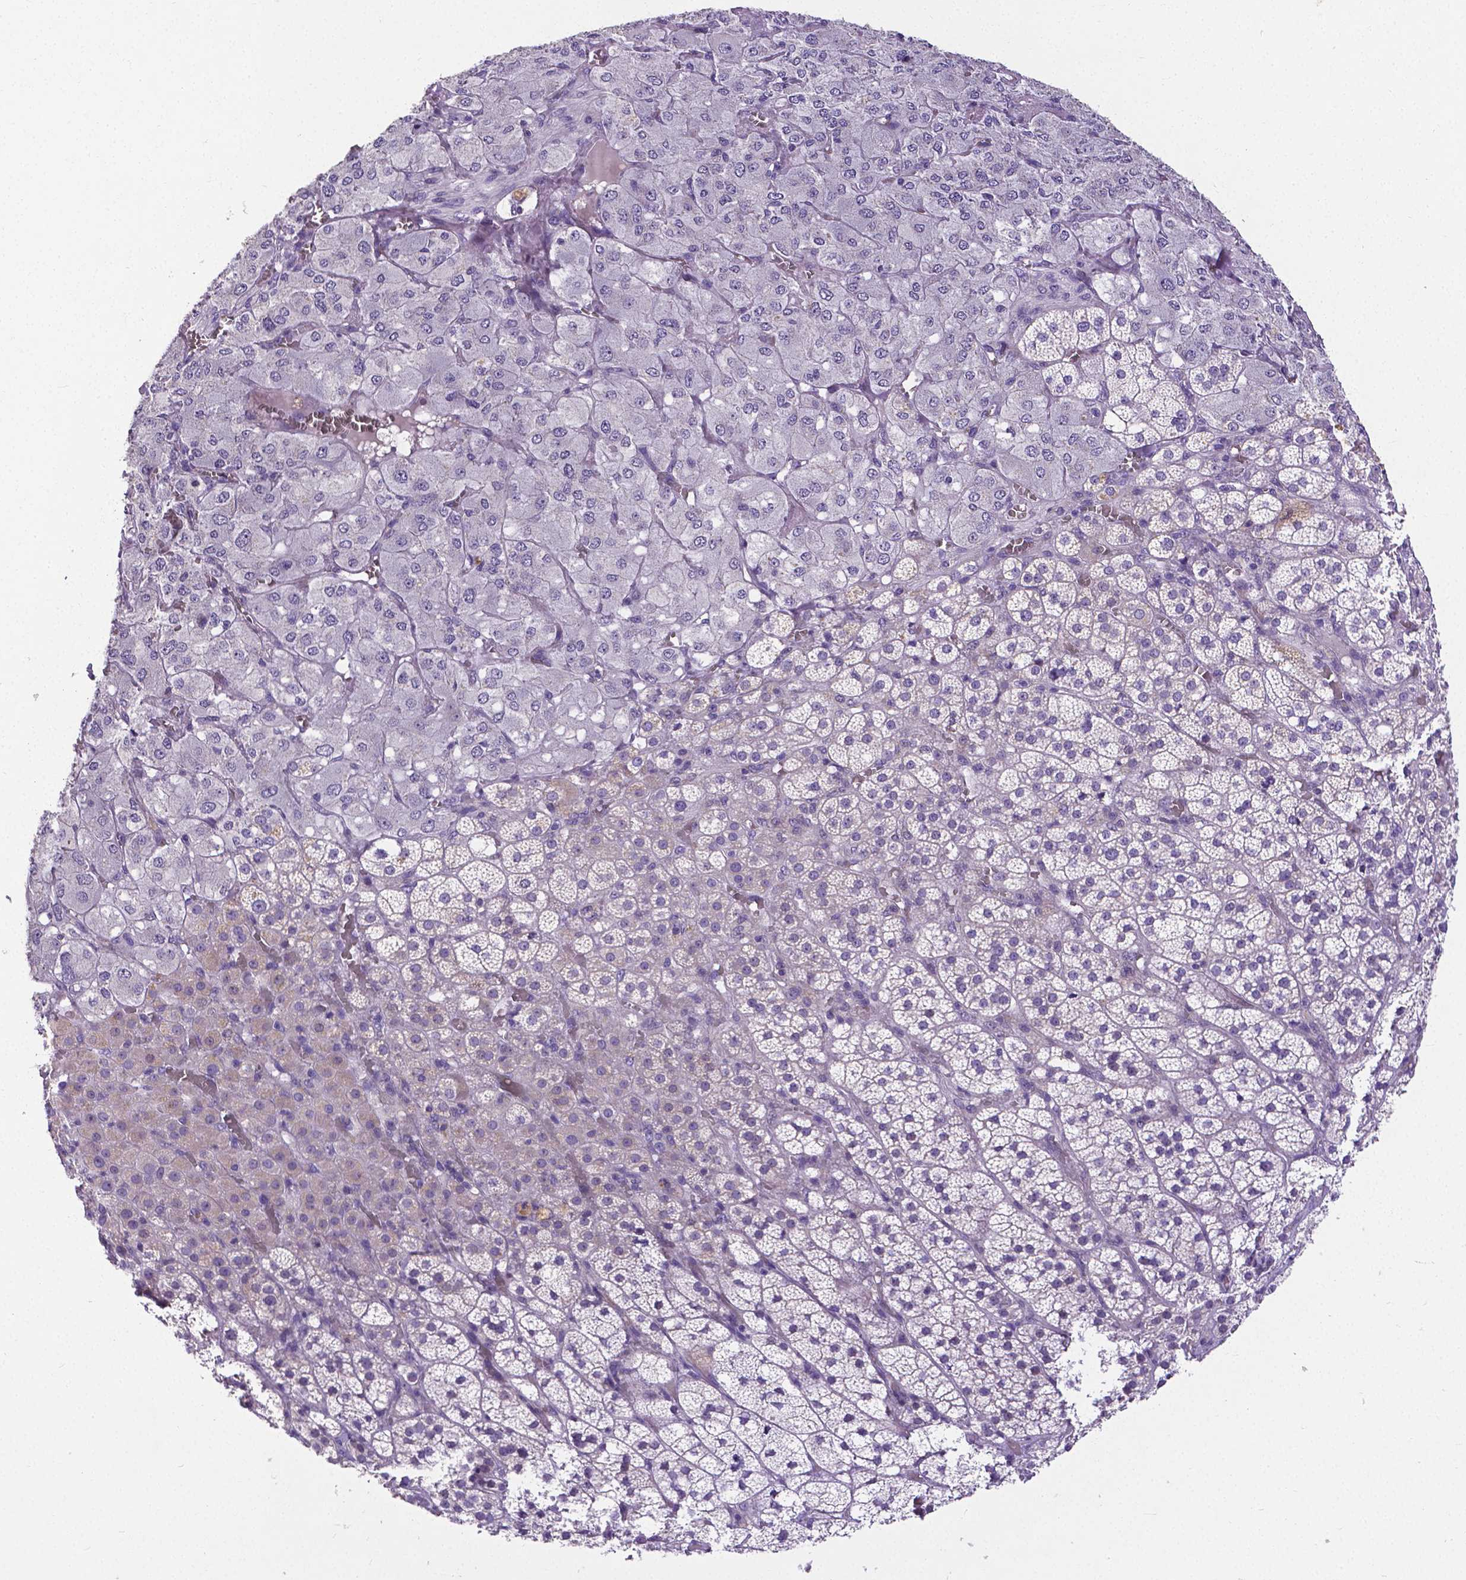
{"staining": {"intensity": "negative", "quantity": "none", "location": "none"}, "tissue": "adrenal gland", "cell_type": "Glandular cells", "image_type": "normal", "snomed": [{"axis": "morphology", "description": "Normal tissue, NOS"}, {"axis": "topography", "description": "Adrenal gland"}], "caption": "An image of human adrenal gland is negative for staining in glandular cells. (DAB (3,3'-diaminobenzidine) immunohistochemistry with hematoxylin counter stain).", "gene": "CD4", "patient": {"sex": "female", "age": 60}}